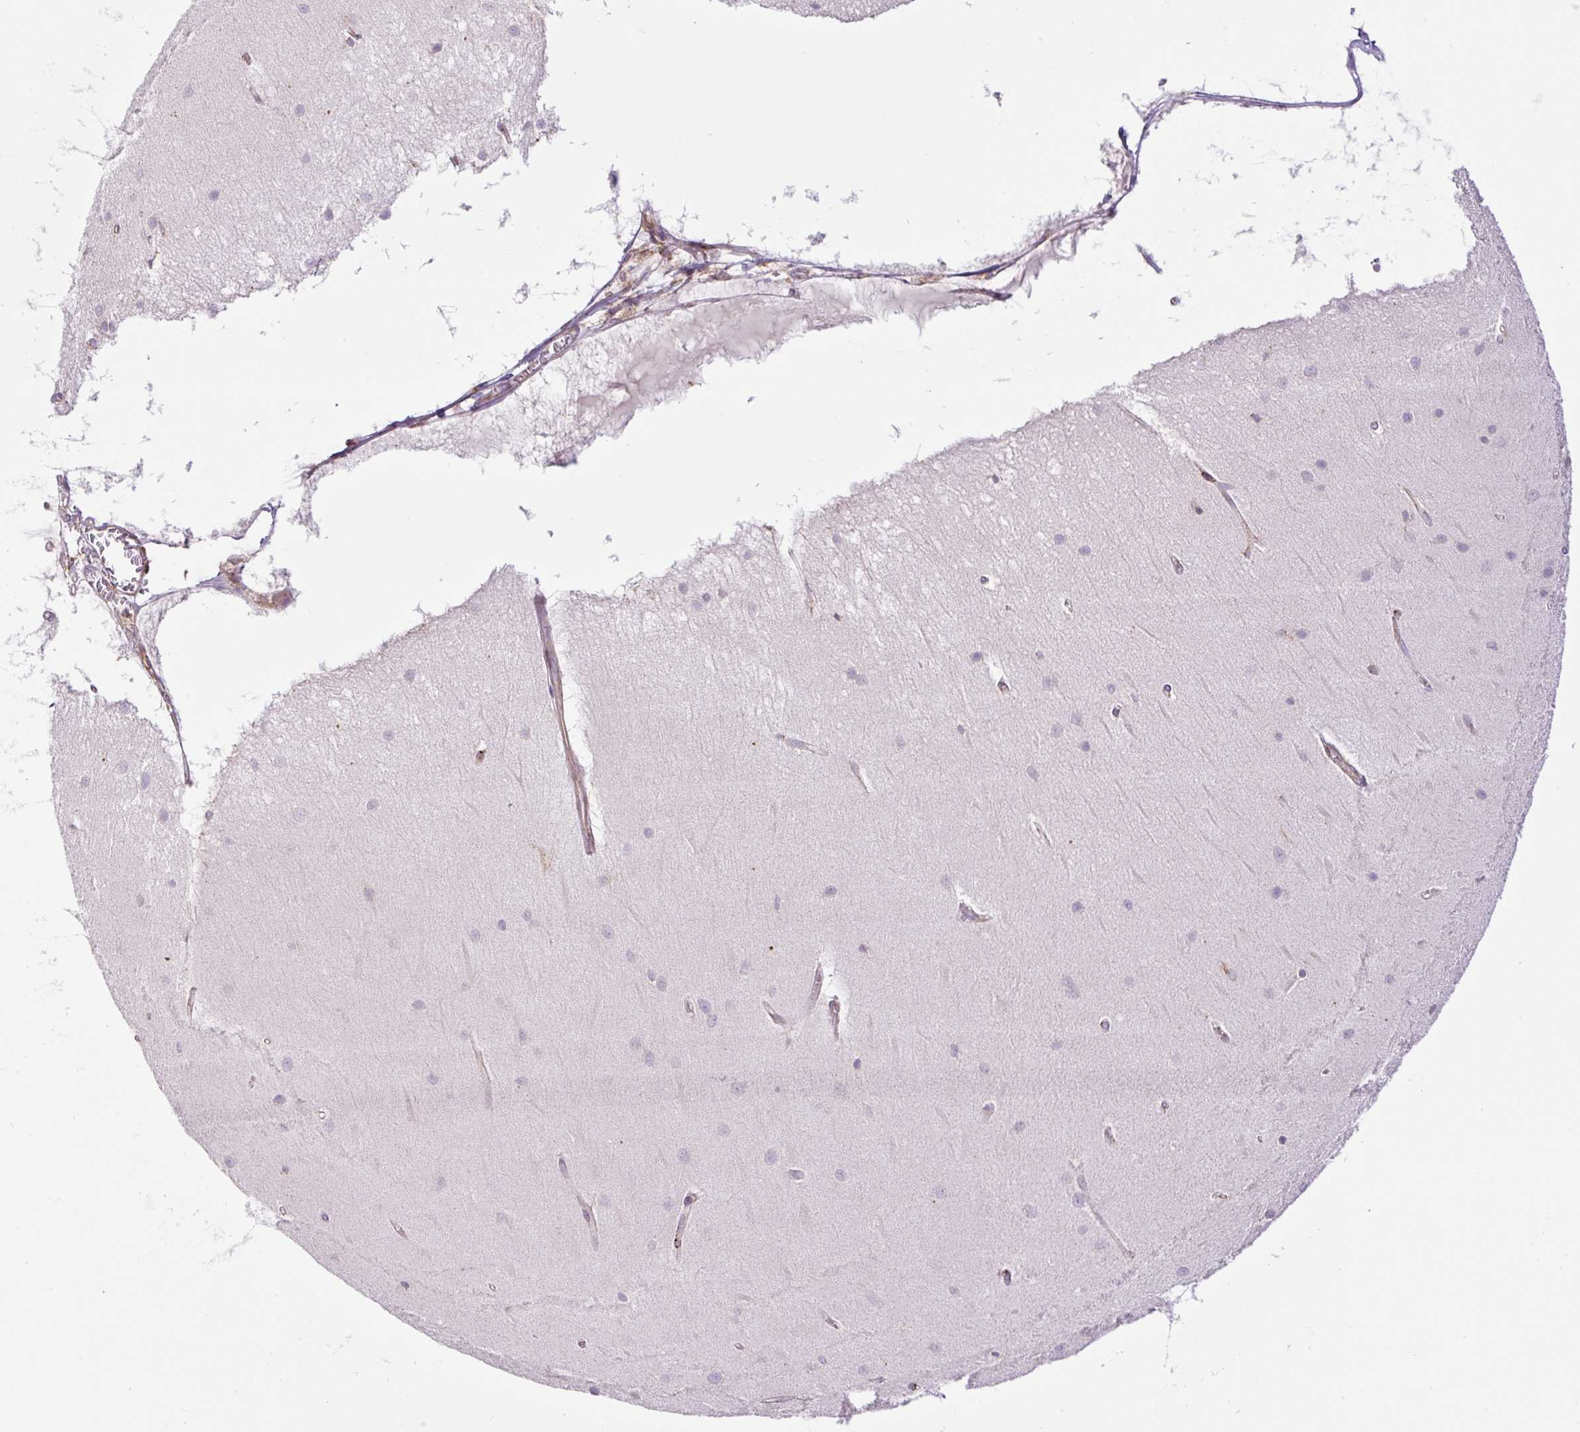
{"staining": {"intensity": "negative", "quantity": "none", "location": "none"}, "tissue": "cerebellum", "cell_type": "Cells in granular layer", "image_type": "normal", "snomed": [{"axis": "morphology", "description": "Normal tissue, NOS"}, {"axis": "topography", "description": "Cerebellum"}], "caption": "The photomicrograph reveals no staining of cells in granular layer in benign cerebellum. Brightfield microscopy of immunohistochemistry (IHC) stained with DAB (3,3'-diaminobenzidine) (brown) and hematoxylin (blue), captured at high magnification.", "gene": "POFUT1", "patient": {"sex": "female", "age": 54}}